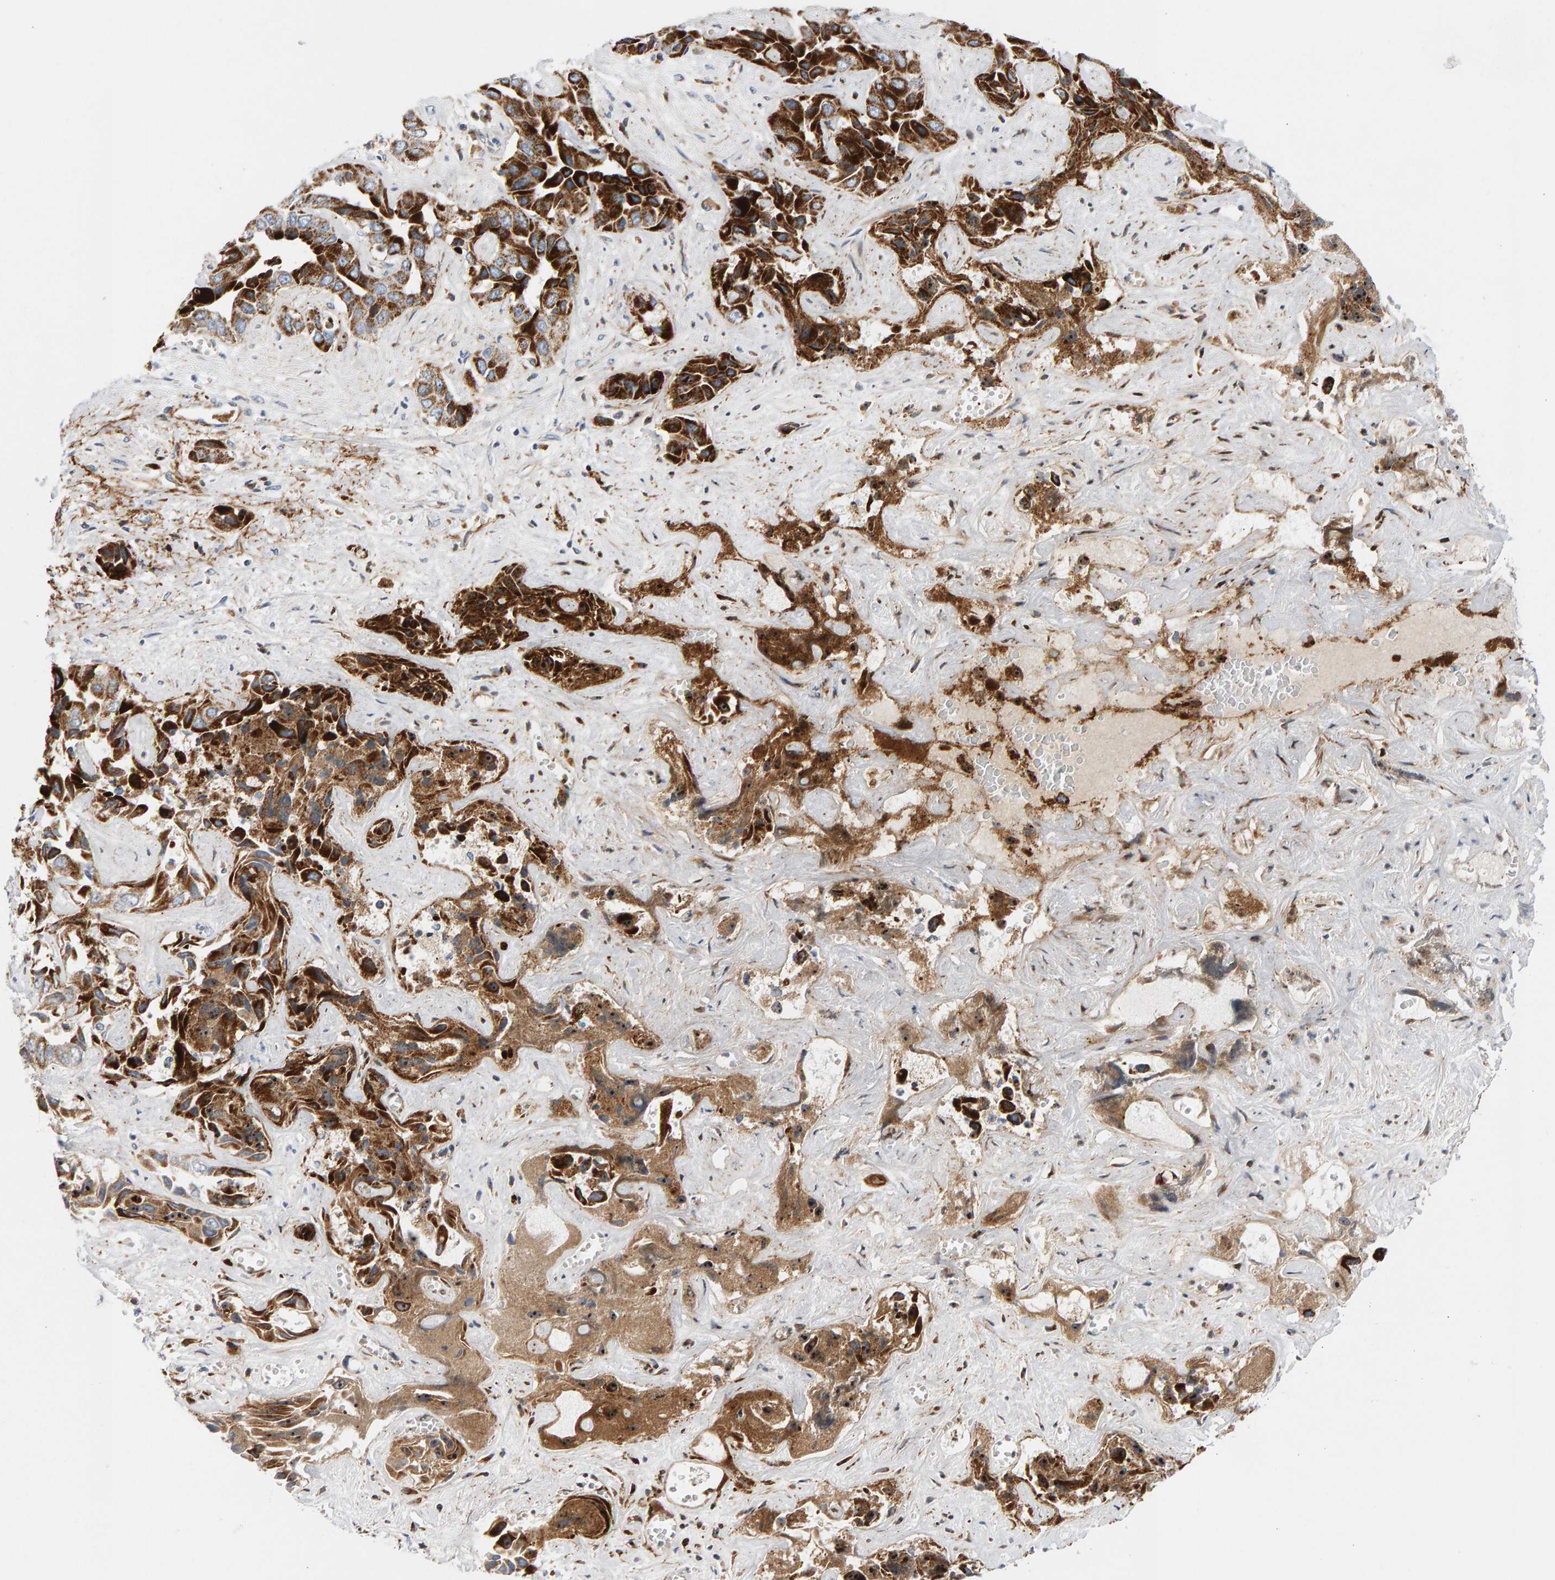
{"staining": {"intensity": "strong", "quantity": ">75%", "location": "cytoplasmic/membranous"}, "tissue": "liver cancer", "cell_type": "Tumor cells", "image_type": "cancer", "snomed": [{"axis": "morphology", "description": "Cholangiocarcinoma"}, {"axis": "topography", "description": "Liver"}], "caption": "A photomicrograph of liver cholangiocarcinoma stained for a protein reveals strong cytoplasmic/membranous brown staining in tumor cells.", "gene": "GGTA1", "patient": {"sex": "female", "age": 52}}